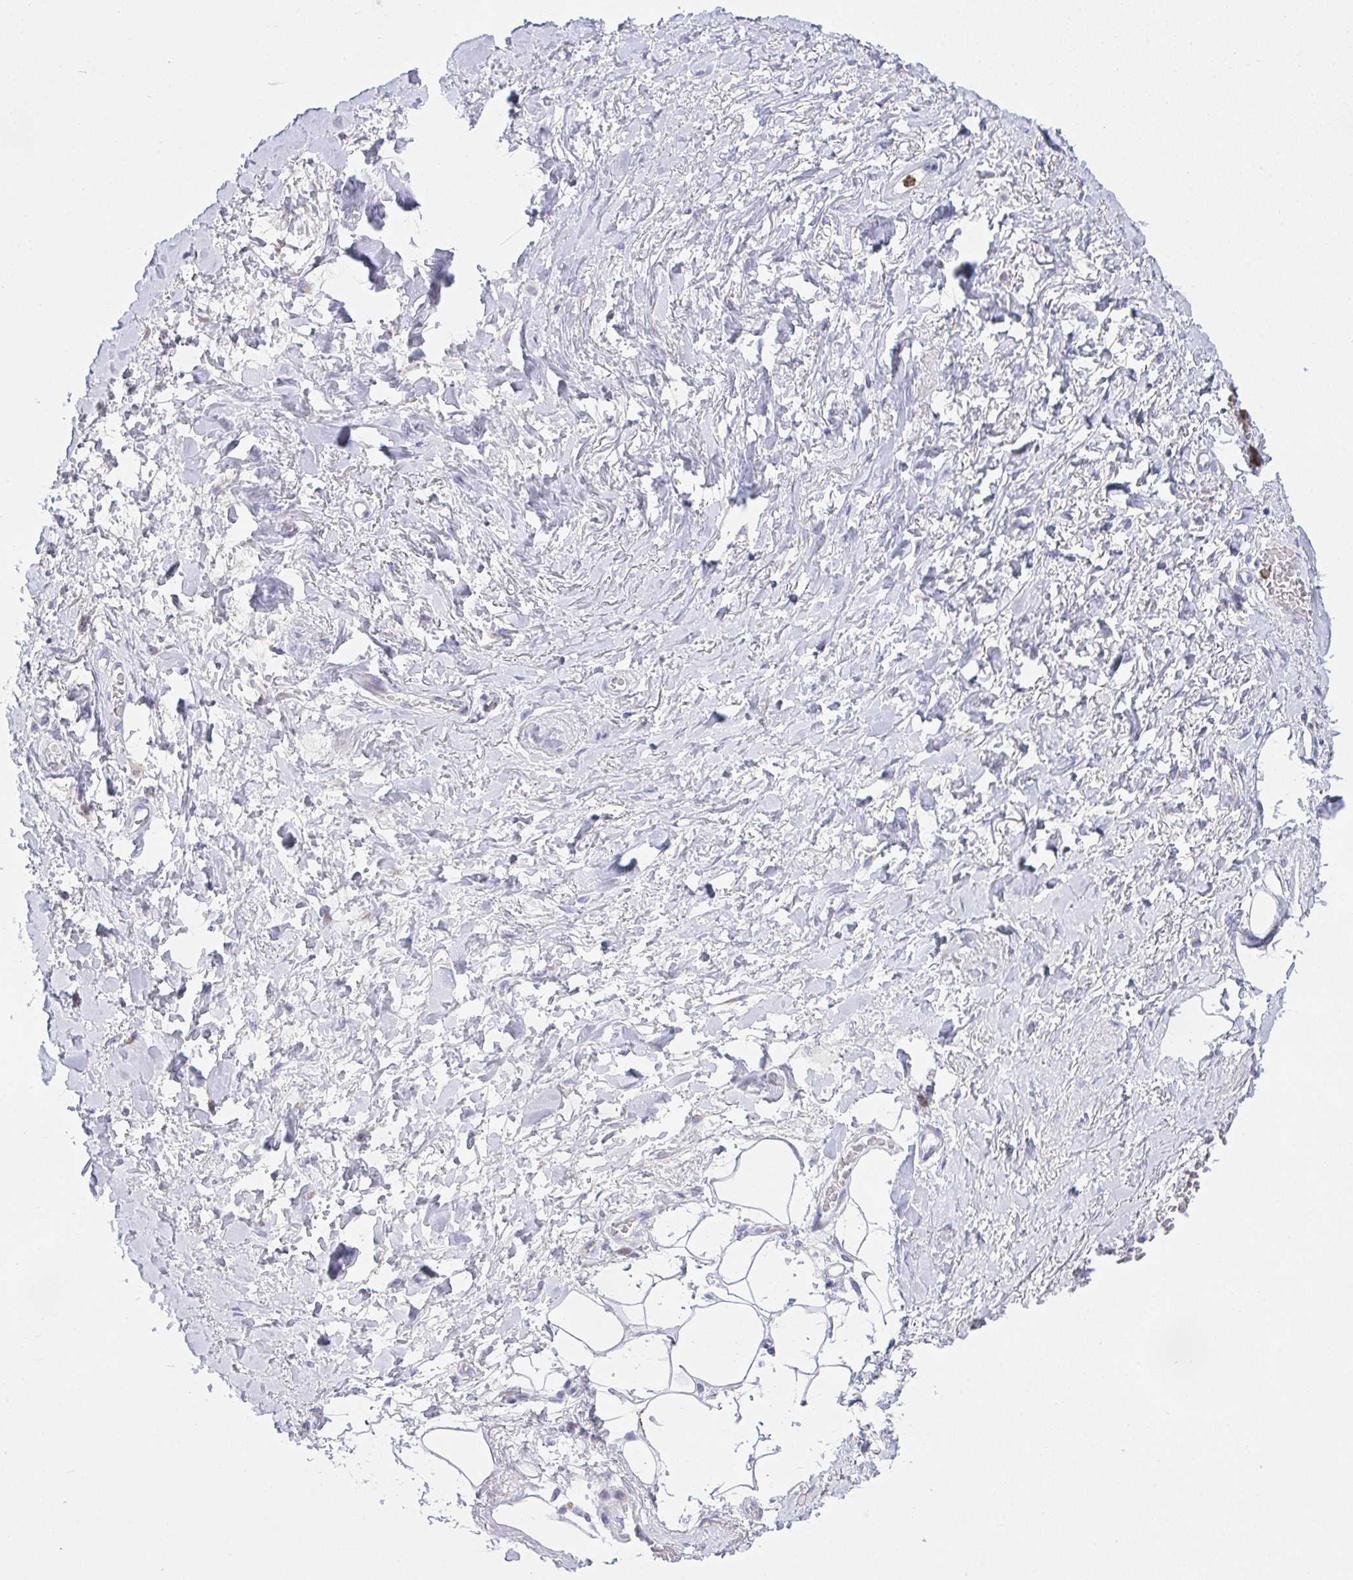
{"staining": {"intensity": "negative", "quantity": "none", "location": "none"}, "tissue": "adipose tissue", "cell_type": "Adipocytes", "image_type": "normal", "snomed": [{"axis": "morphology", "description": "Normal tissue, NOS"}, {"axis": "topography", "description": "Vagina"}, {"axis": "topography", "description": "Peripheral nerve tissue"}], "caption": "The micrograph reveals no significant positivity in adipocytes of adipose tissue.", "gene": "ZNF554", "patient": {"sex": "female", "age": 71}}